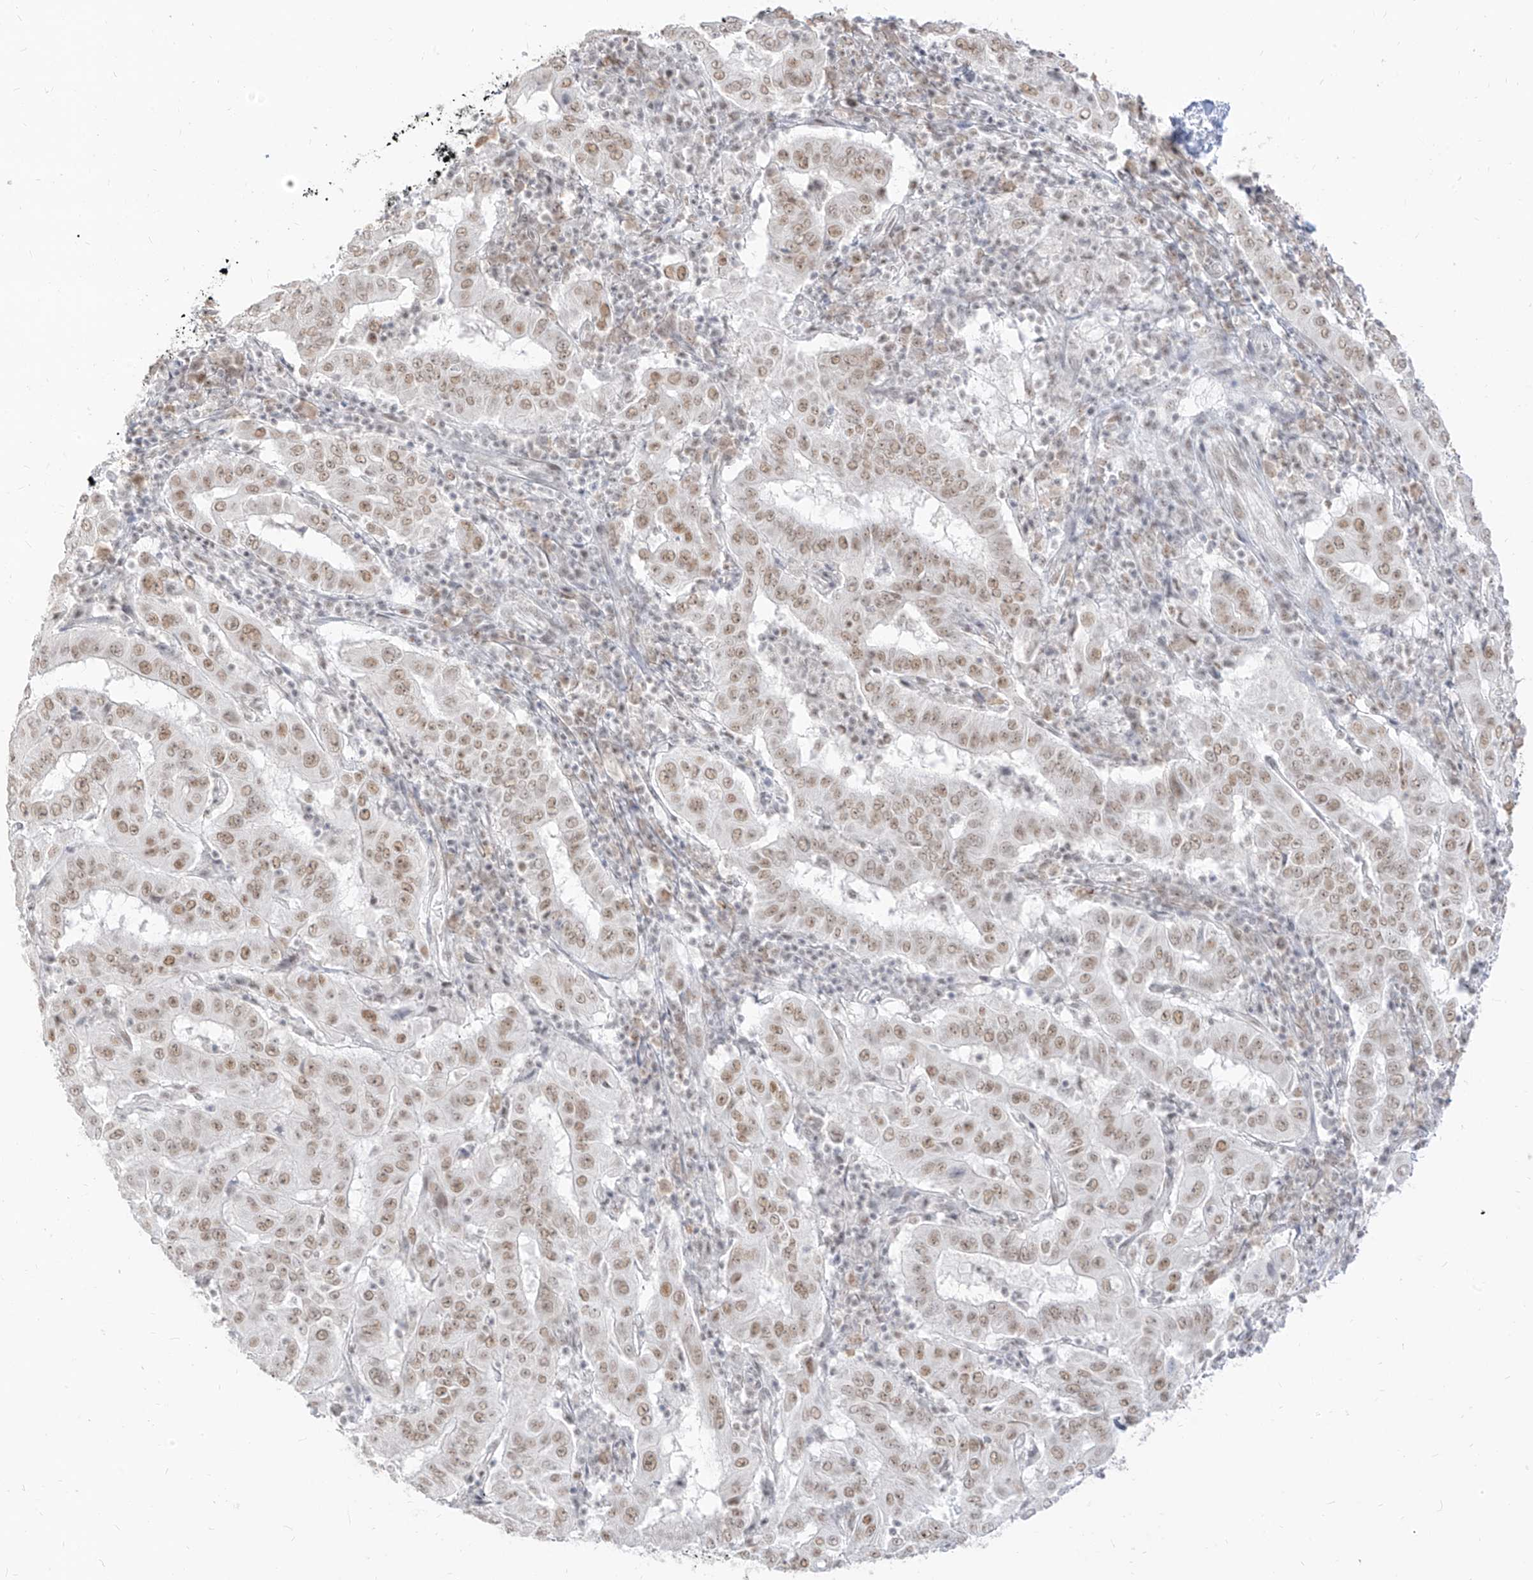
{"staining": {"intensity": "moderate", "quantity": ">75%", "location": "nuclear"}, "tissue": "pancreatic cancer", "cell_type": "Tumor cells", "image_type": "cancer", "snomed": [{"axis": "morphology", "description": "Adenocarcinoma, NOS"}, {"axis": "topography", "description": "Pancreas"}], "caption": "Protein expression by immunohistochemistry exhibits moderate nuclear staining in about >75% of tumor cells in adenocarcinoma (pancreatic).", "gene": "SUPT5H", "patient": {"sex": "male", "age": 63}}